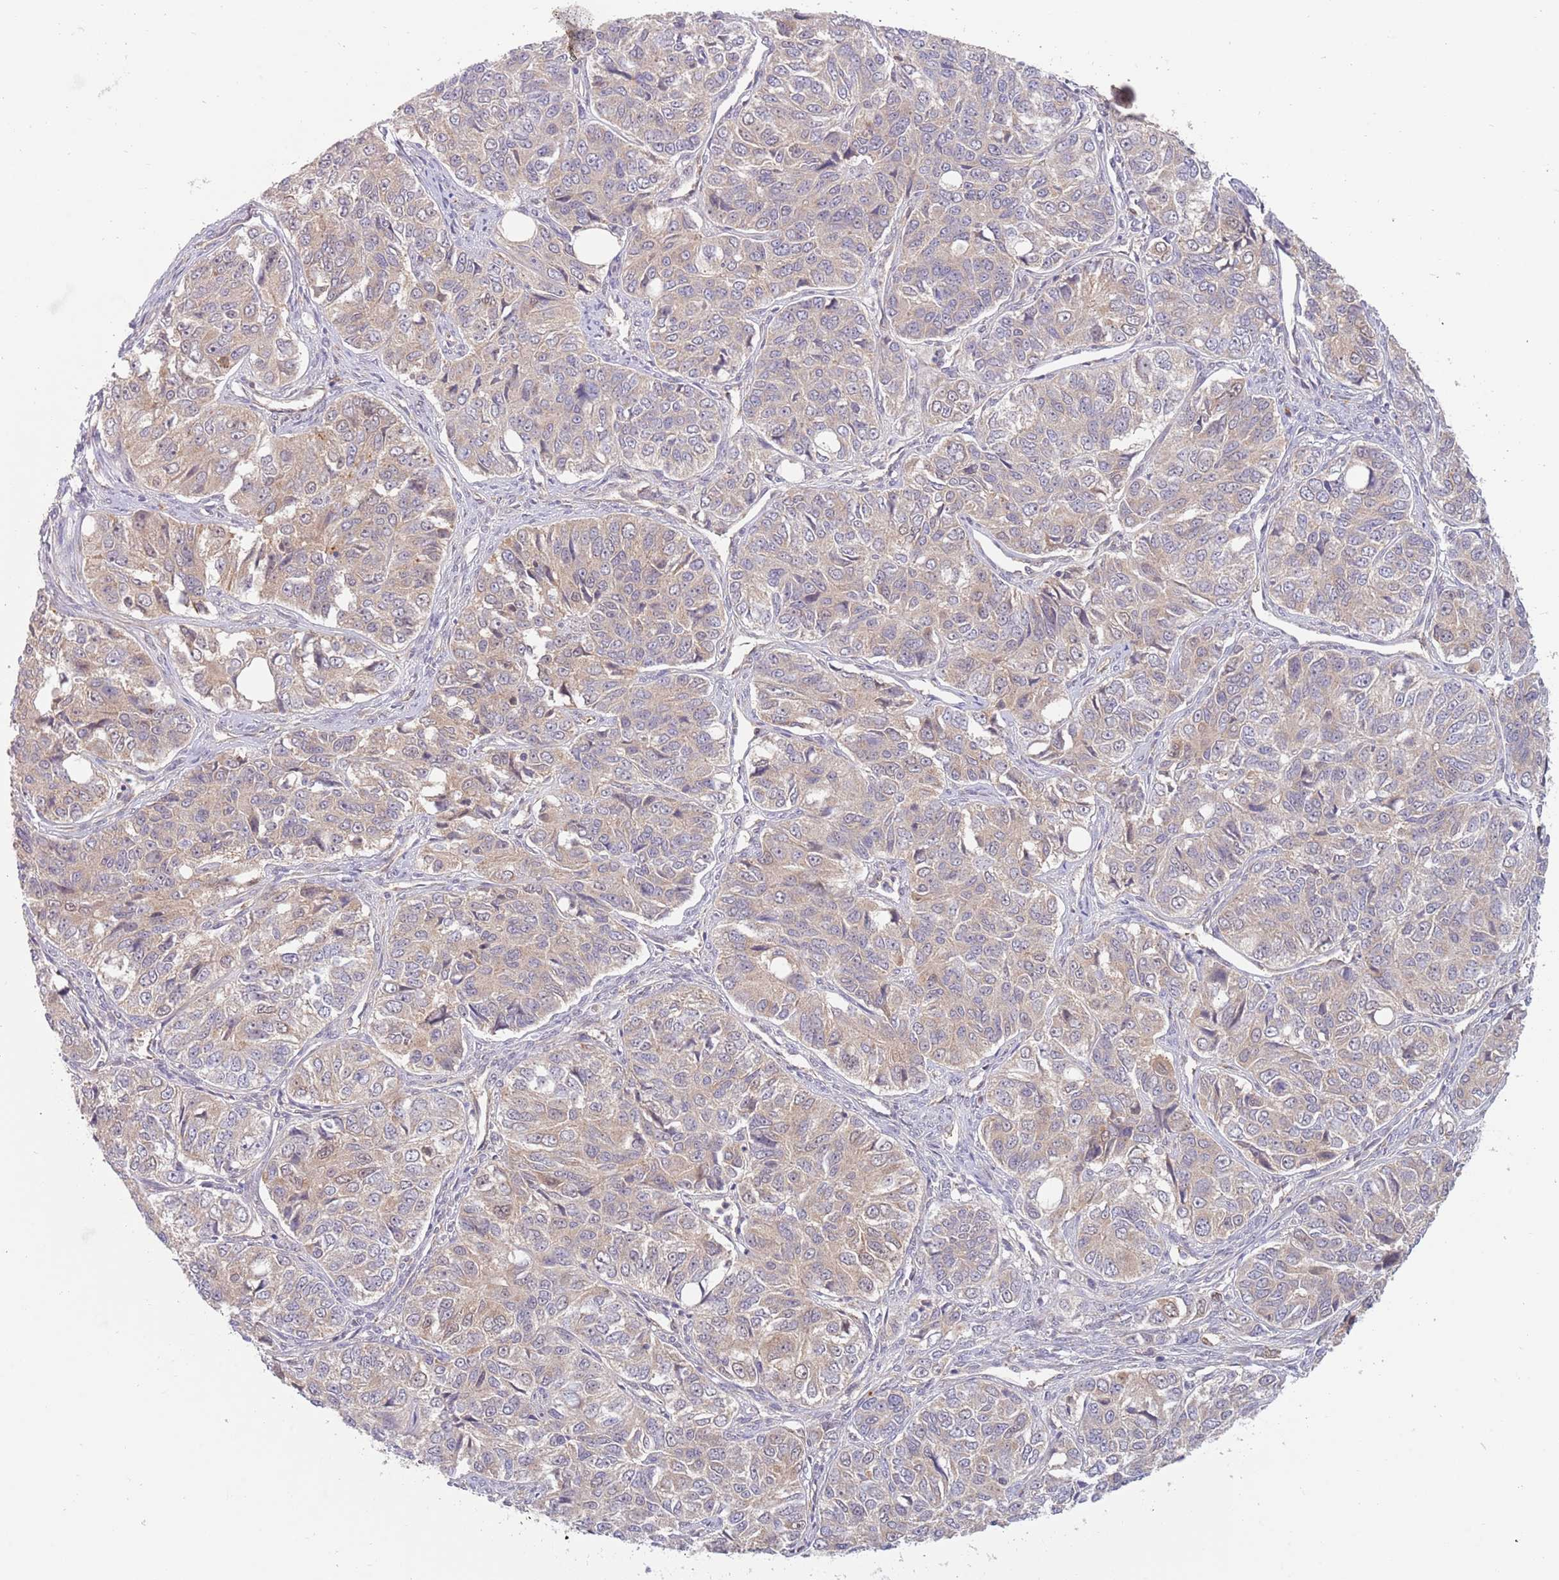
{"staining": {"intensity": "moderate", "quantity": "25%-75%", "location": "cytoplasmic/membranous"}, "tissue": "ovarian cancer", "cell_type": "Tumor cells", "image_type": "cancer", "snomed": [{"axis": "morphology", "description": "Carcinoma, endometroid"}, {"axis": "topography", "description": "Ovary"}], "caption": "Ovarian cancer (endometroid carcinoma) was stained to show a protein in brown. There is medium levels of moderate cytoplasmic/membranous expression in about 25%-75% of tumor cells.", "gene": "GUK1", "patient": {"sex": "female", "age": 51}}